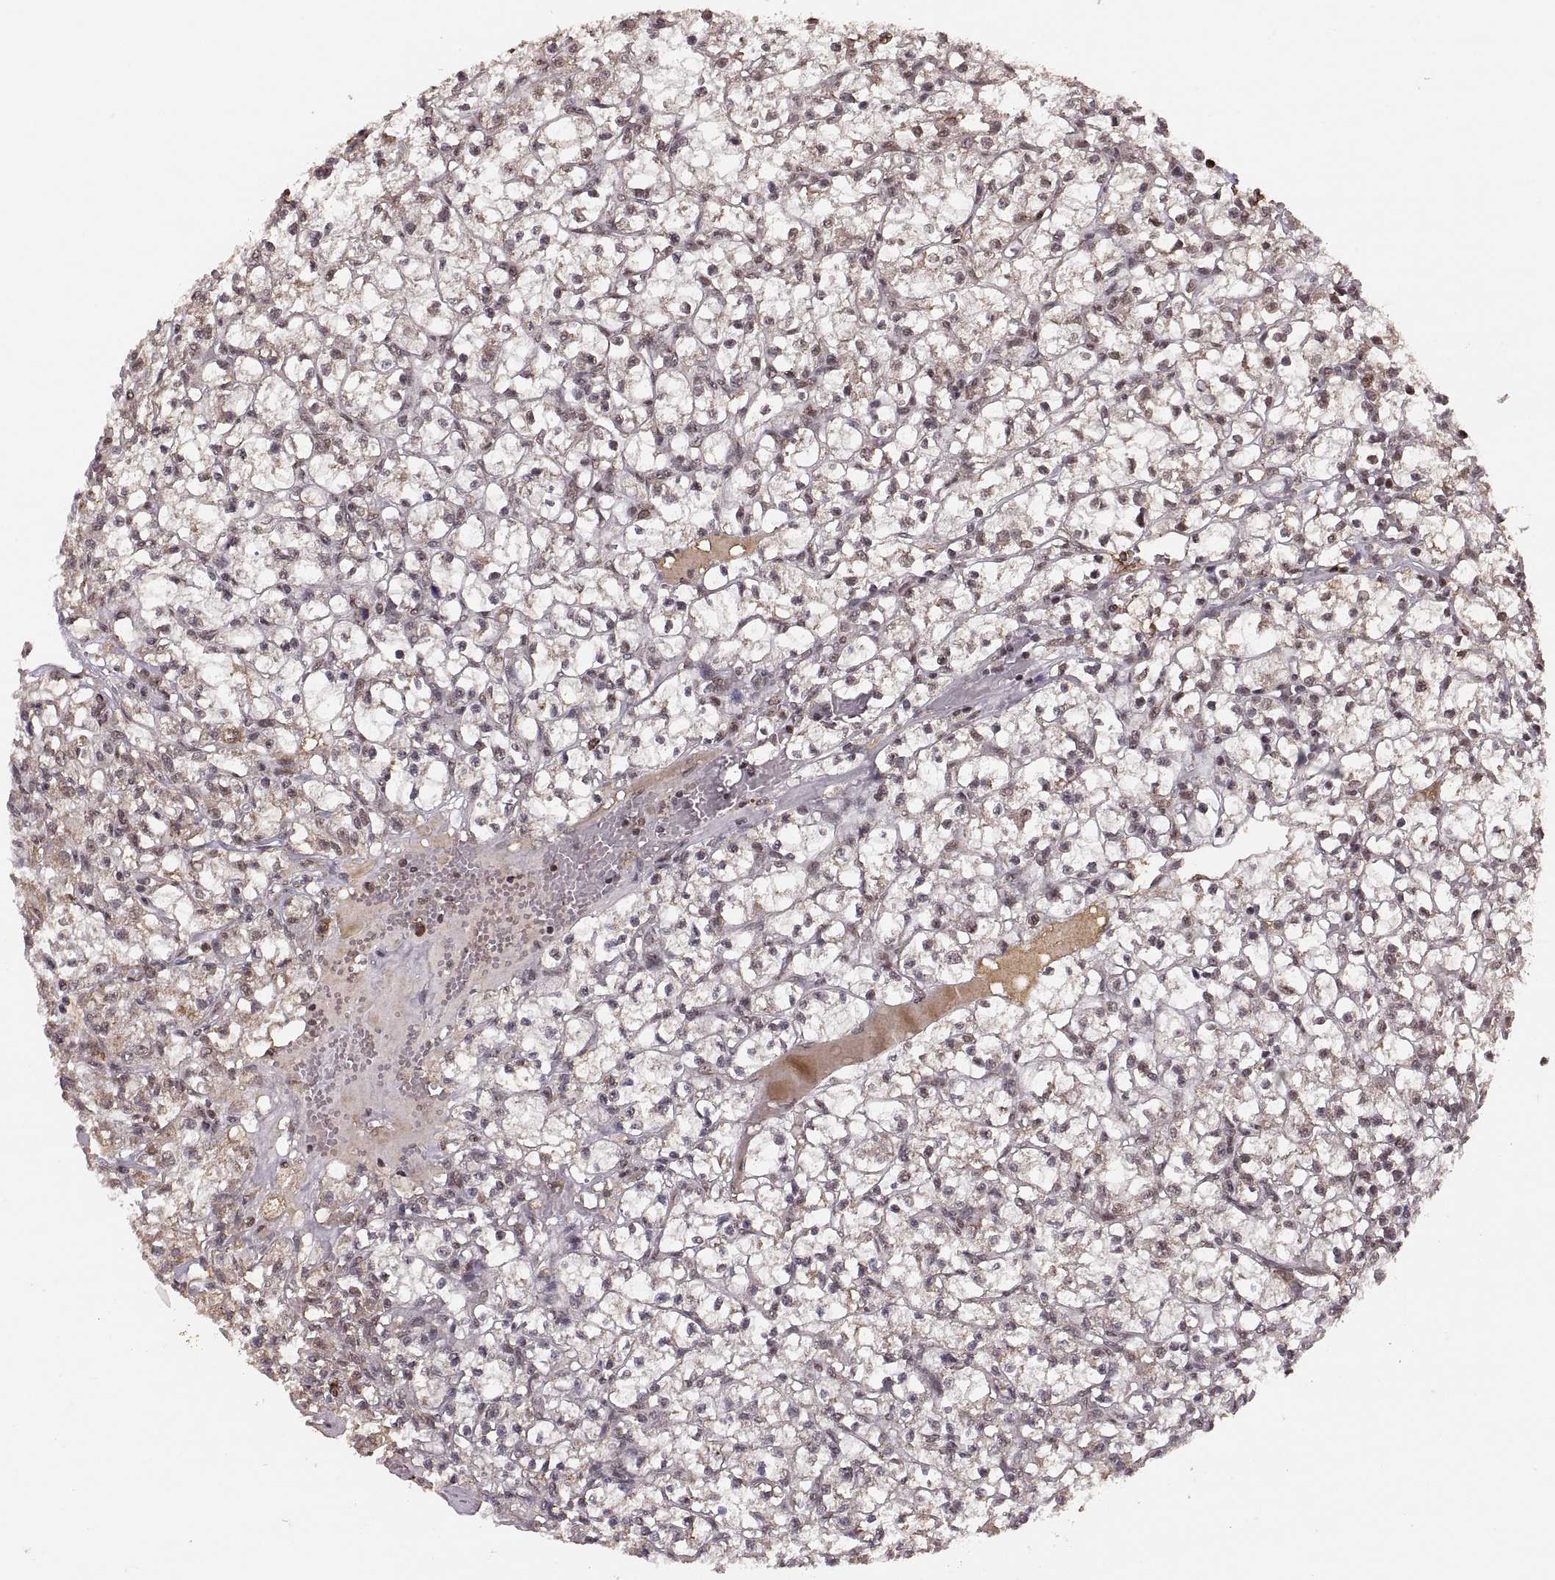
{"staining": {"intensity": "weak", "quantity": "25%-75%", "location": "cytoplasmic/membranous"}, "tissue": "renal cancer", "cell_type": "Tumor cells", "image_type": "cancer", "snomed": [{"axis": "morphology", "description": "Adenocarcinoma, NOS"}, {"axis": "topography", "description": "Kidney"}], "caption": "Adenocarcinoma (renal) was stained to show a protein in brown. There is low levels of weak cytoplasmic/membranous expression in approximately 25%-75% of tumor cells.", "gene": "RFT1", "patient": {"sex": "female", "age": 59}}